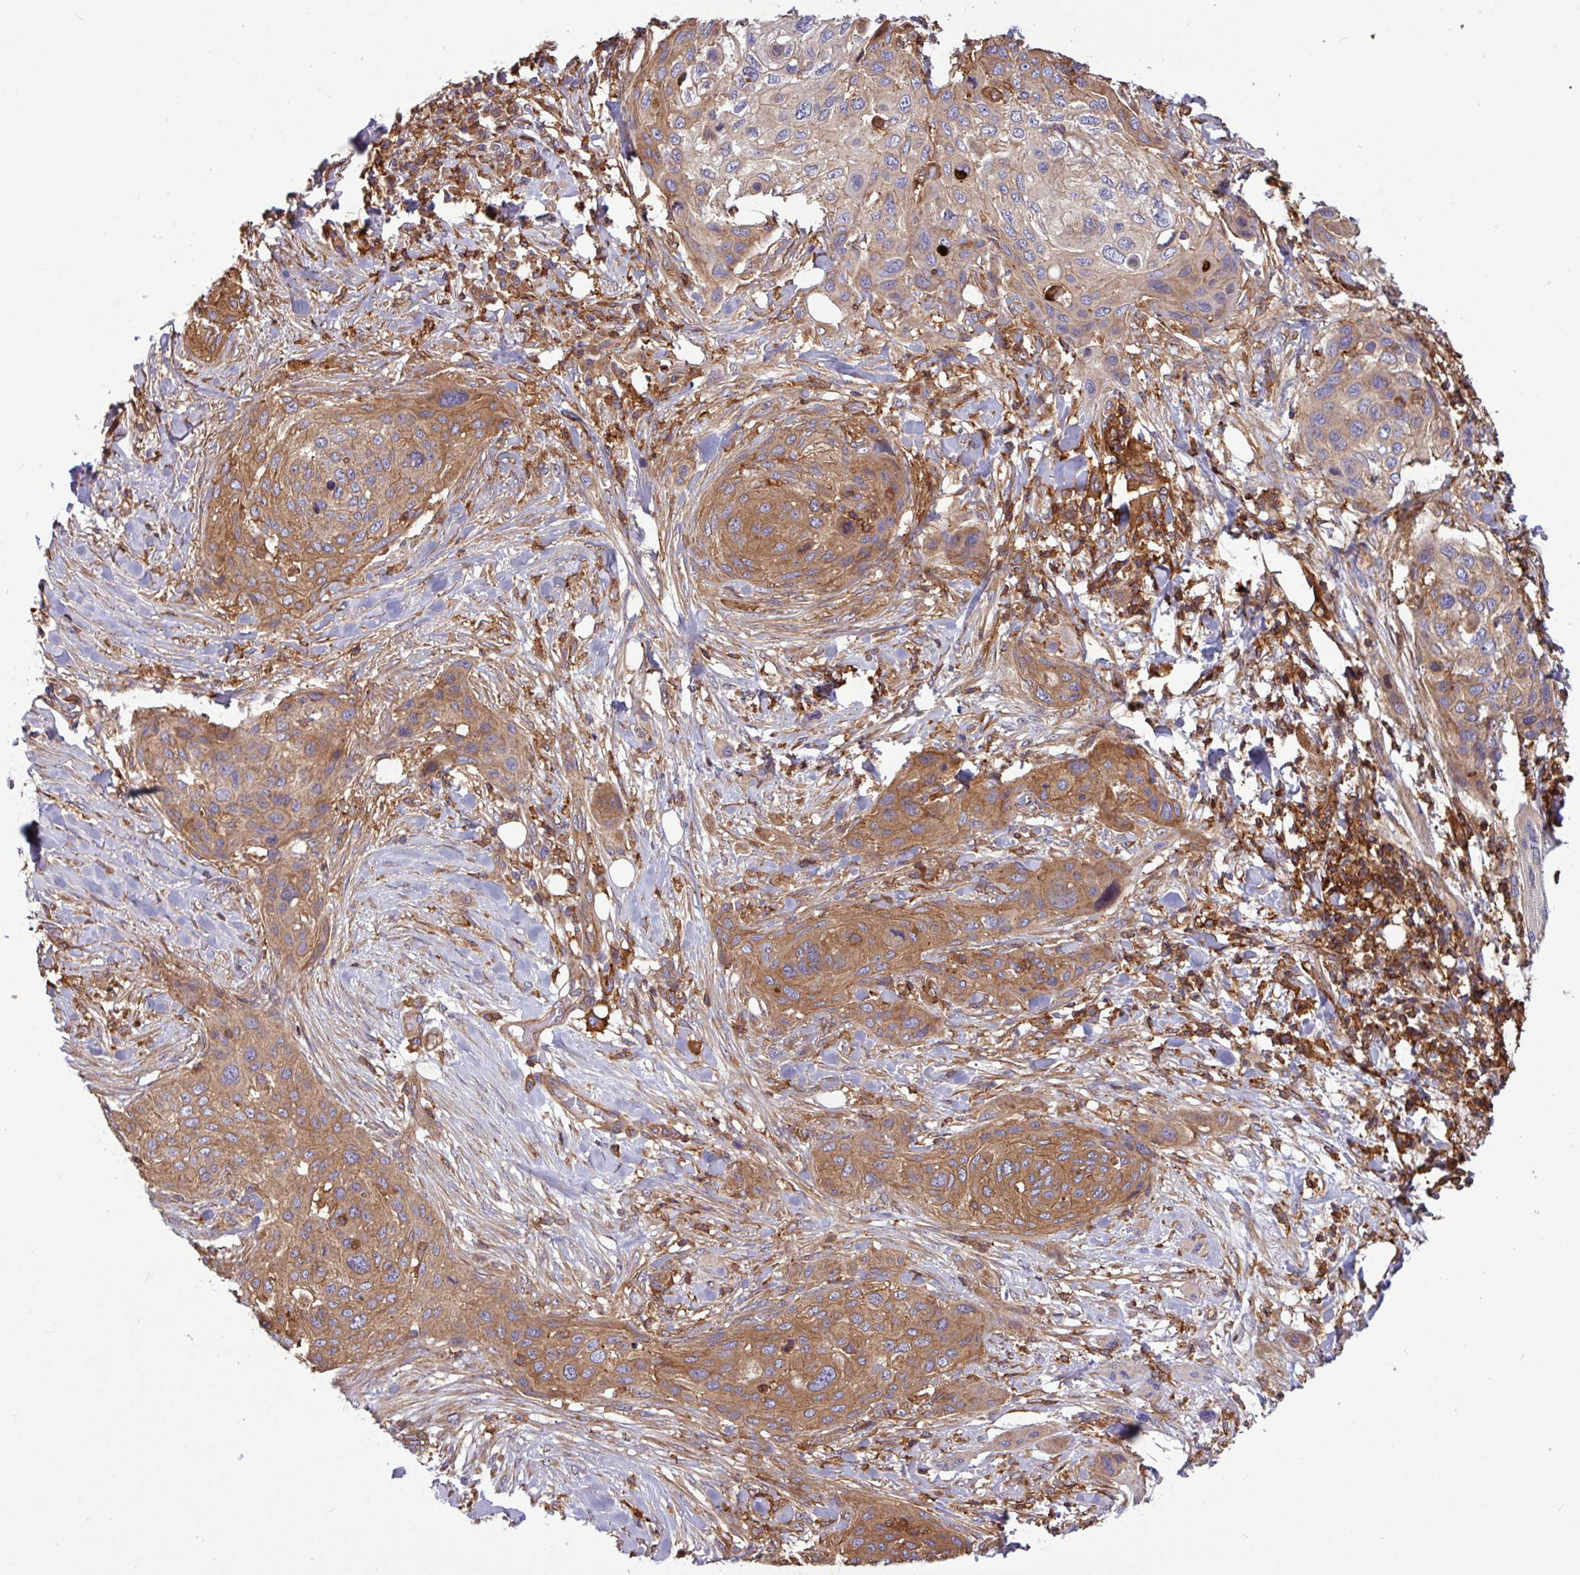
{"staining": {"intensity": "moderate", "quantity": ">75%", "location": "cytoplasmic/membranous"}, "tissue": "skin cancer", "cell_type": "Tumor cells", "image_type": "cancer", "snomed": [{"axis": "morphology", "description": "Squamous cell carcinoma, NOS"}, {"axis": "topography", "description": "Skin"}], "caption": "The immunohistochemical stain shows moderate cytoplasmic/membranous expression in tumor cells of skin squamous cell carcinoma tissue.", "gene": "ACTR3", "patient": {"sex": "female", "age": 87}}